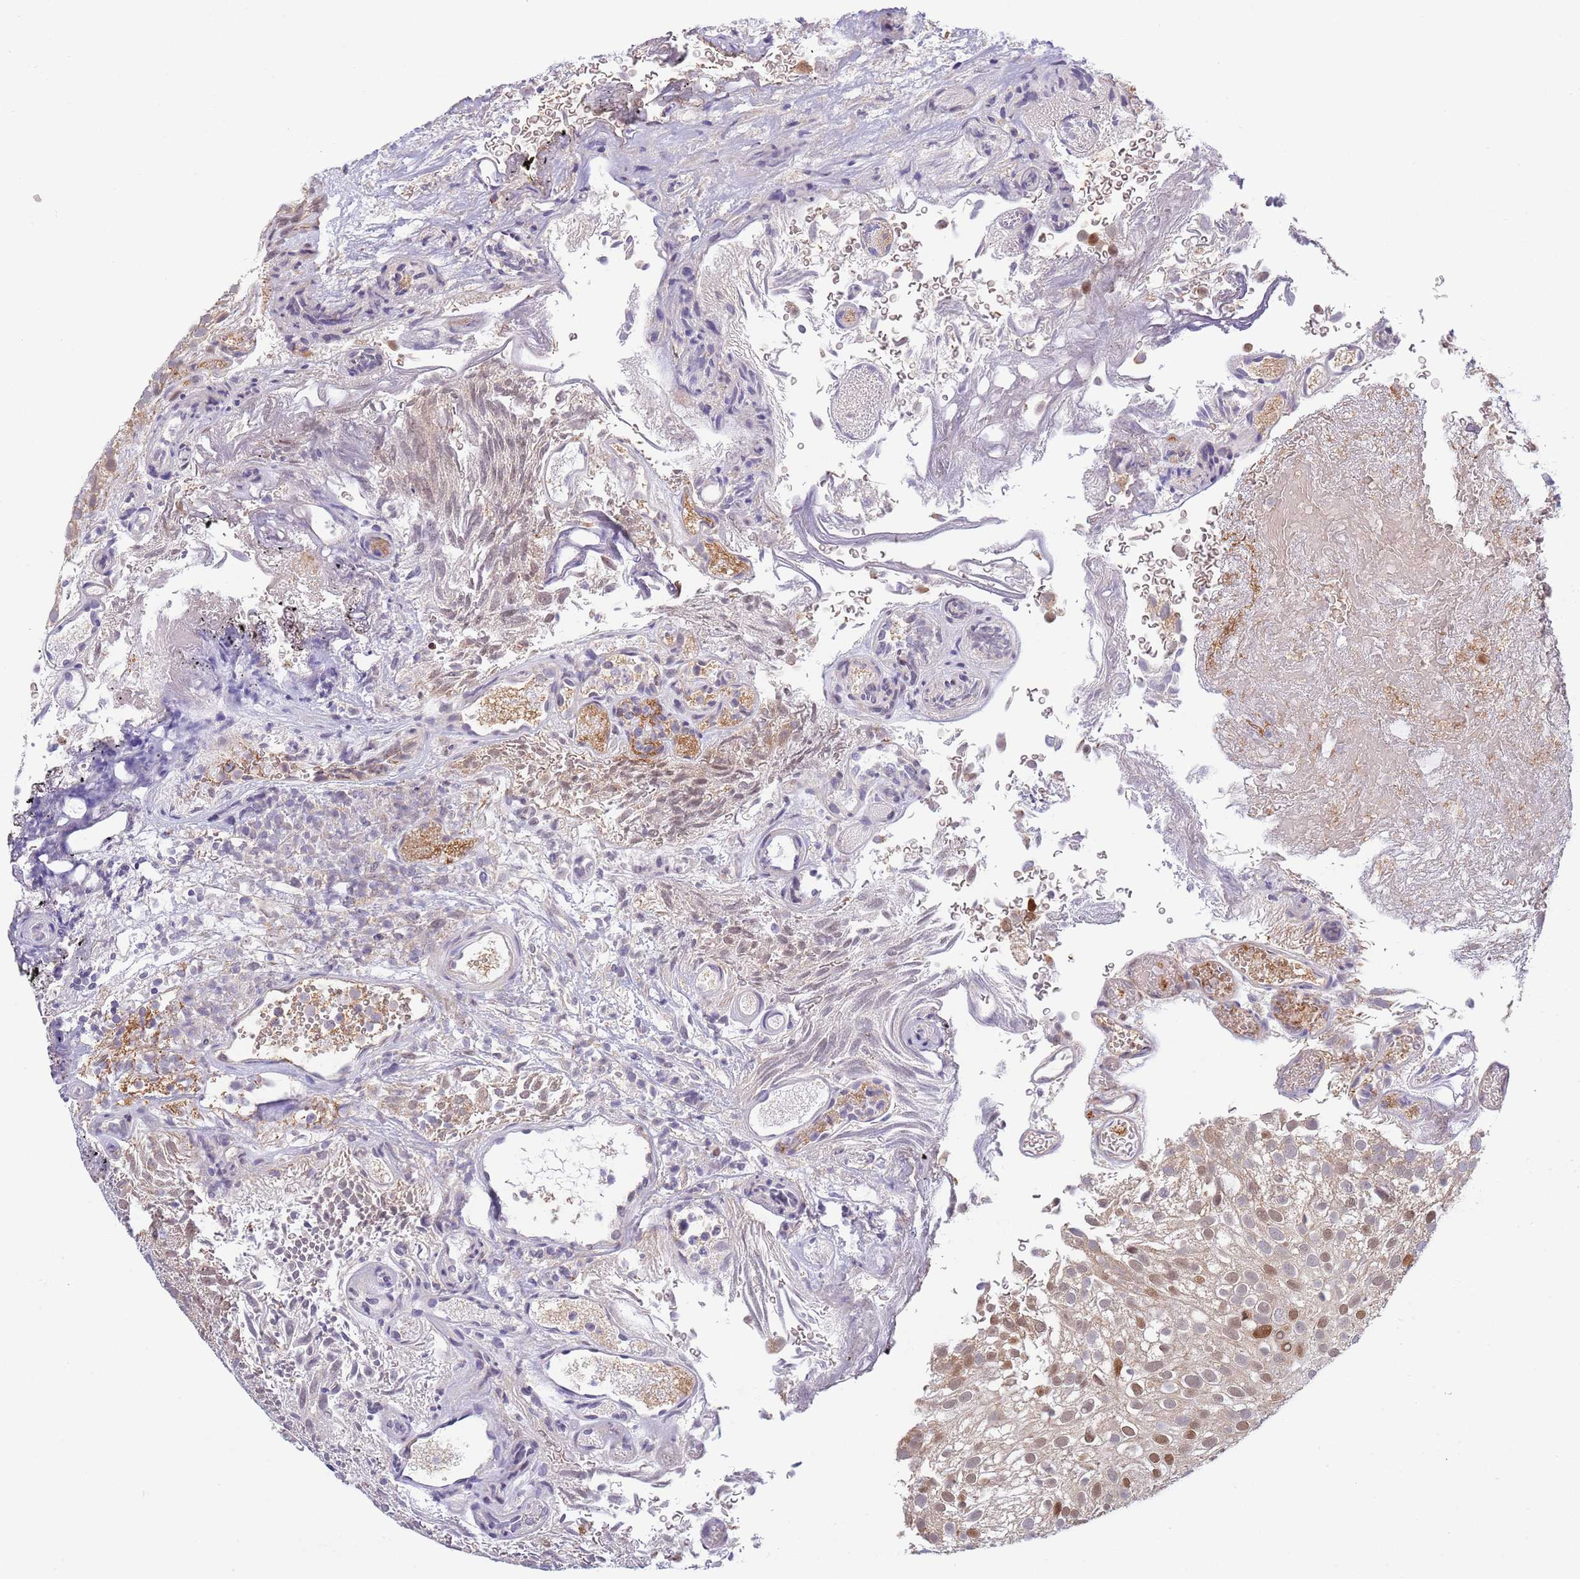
{"staining": {"intensity": "strong", "quantity": "<25%", "location": "cytoplasmic/membranous,nuclear"}, "tissue": "urothelial cancer", "cell_type": "Tumor cells", "image_type": "cancer", "snomed": [{"axis": "morphology", "description": "Urothelial carcinoma, Low grade"}, {"axis": "topography", "description": "Urinary bladder"}], "caption": "This is a photomicrograph of immunohistochemistry (IHC) staining of urothelial cancer, which shows strong staining in the cytoplasmic/membranous and nuclear of tumor cells.", "gene": "TBX10", "patient": {"sex": "male", "age": 78}}